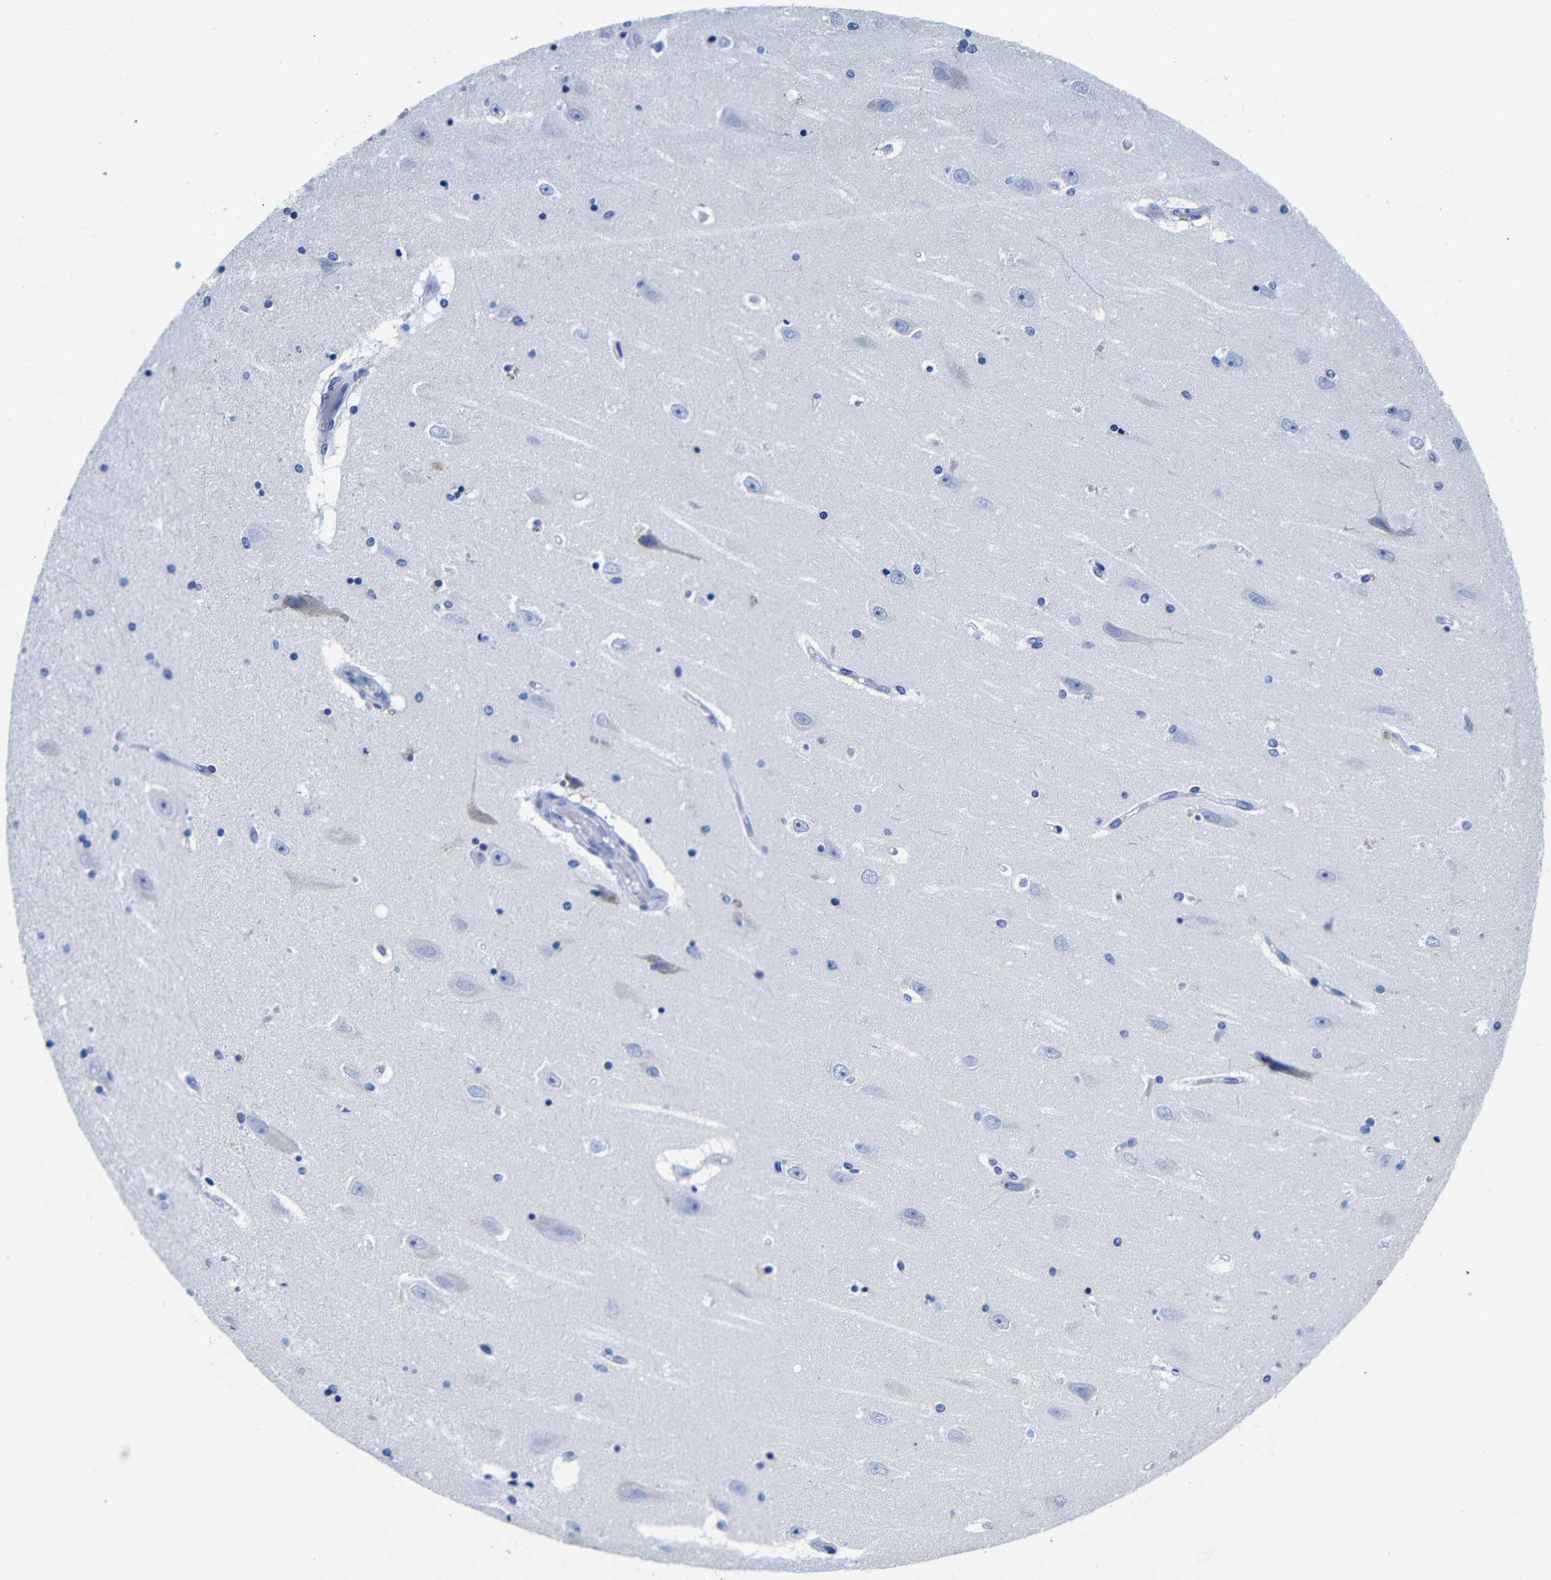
{"staining": {"intensity": "negative", "quantity": "none", "location": "none"}, "tissue": "hippocampus", "cell_type": "Glial cells", "image_type": "normal", "snomed": [{"axis": "morphology", "description": "Normal tissue, NOS"}, {"axis": "topography", "description": "Hippocampus"}], "caption": "Micrograph shows no significant protein positivity in glial cells of normal hippocampus. The staining was performed using DAB (3,3'-diaminobenzidine) to visualize the protein expression in brown, while the nuclei were stained in blue with hematoxylin (Magnification: 20x).", "gene": "CLEC4G", "patient": {"sex": "female", "age": 54}}